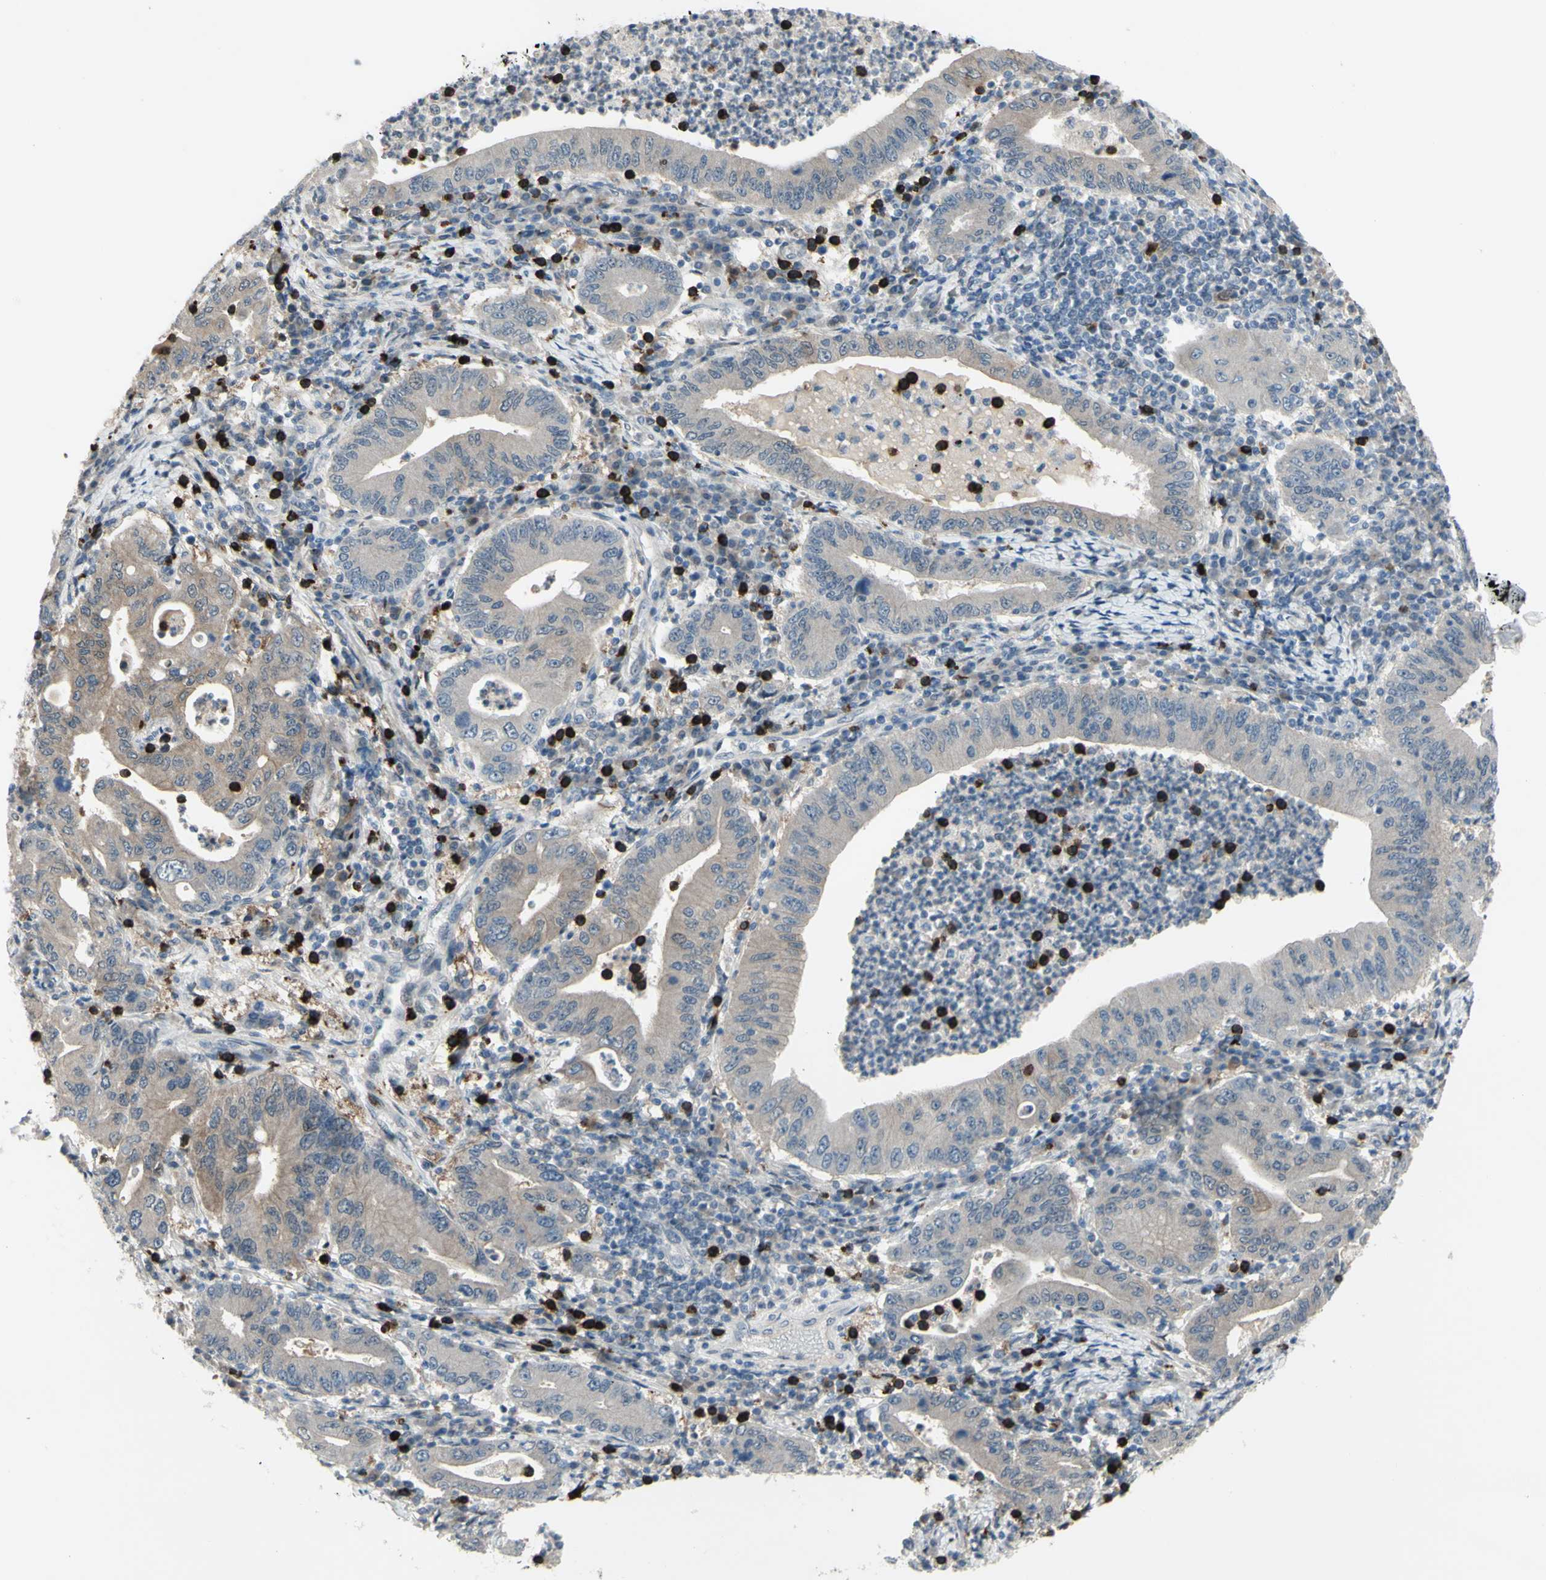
{"staining": {"intensity": "weak", "quantity": "25%-75%", "location": "cytoplasmic/membranous"}, "tissue": "stomach cancer", "cell_type": "Tumor cells", "image_type": "cancer", "snomed": [{"axis": "morphology", "description": "Normal tissue, NOS"}, {"axis": "morphology", "description": "Adenocarcinoma, NOS"}, {"axis": "topography", "description": "Esophagus"}, {"axis": "topography", "description": "Stomach, upper"}, {"axis": "topography", "description": "Peripheral nerve tissue"}], "caption": "Weak cytoplasmic/membranous protein staining is present in about 25%-75% of tumor cells in stomach cancer.", "gene": "ETNK1", "patient": {"sex": "male", "age": 62}}